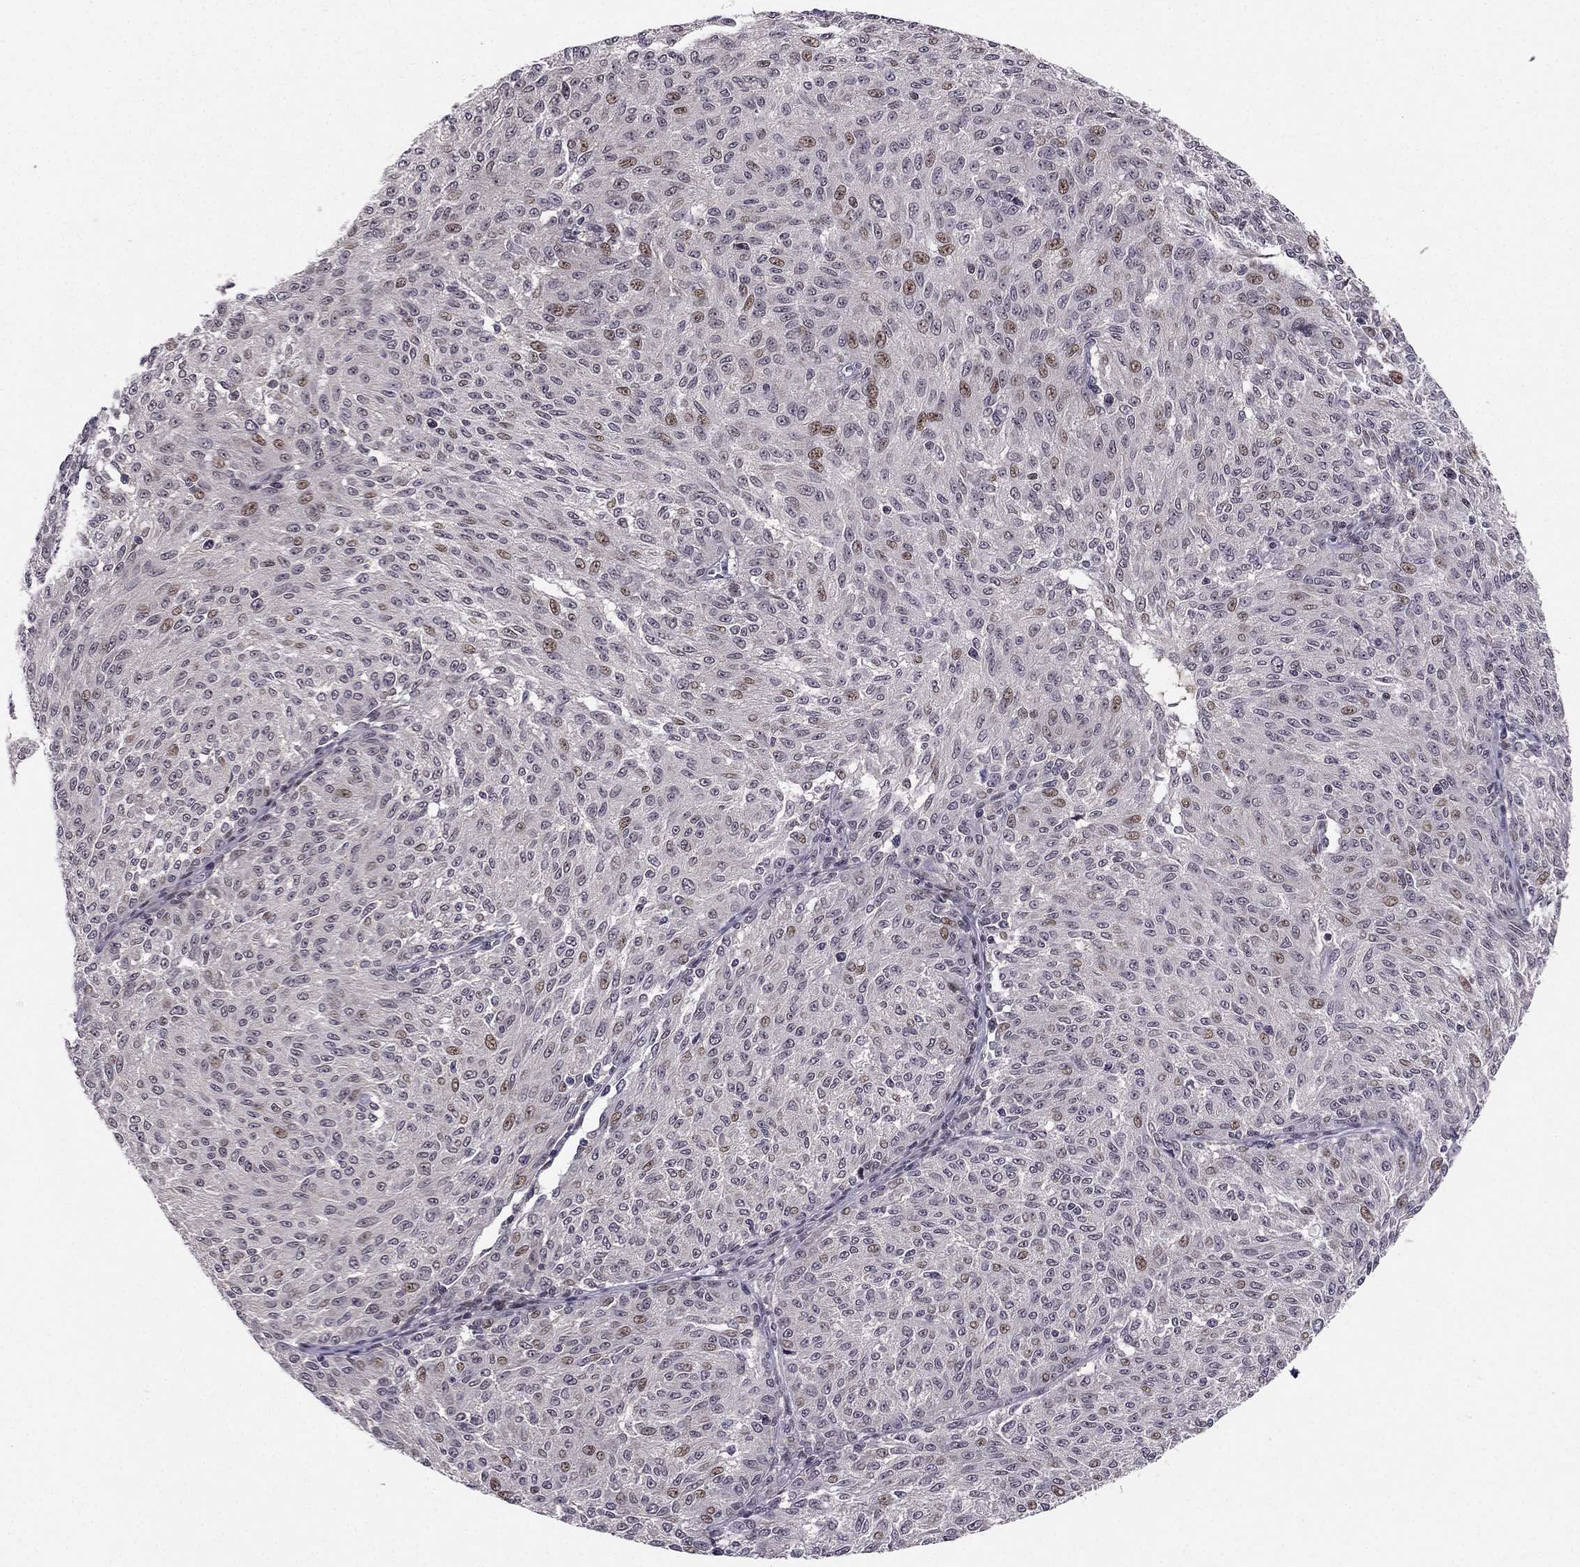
{"staining": {"intensity": "weak", "quantity": "<25%", "location": "nuclear"}, "tissue": "melanoma", "cell_type": "Tumor cells", "image_type": "cancer", "snomed": [{"axis": "morphology", "description": "Malignant melanoma, NOS"}, {"axis": "topography", "description": "Skin"}], "caption": "Immunohistochemistry (IHC) of human malignant melanoma demonstrates no expression in tumor cells. The staining was performed using DAB to visualize the protein expression in brown, while the nuclei were stained in blue with hematoxylin (Magnification: 20x).", "gene": "RPRD2", "patient": {"sex": "female", "age": 72}}